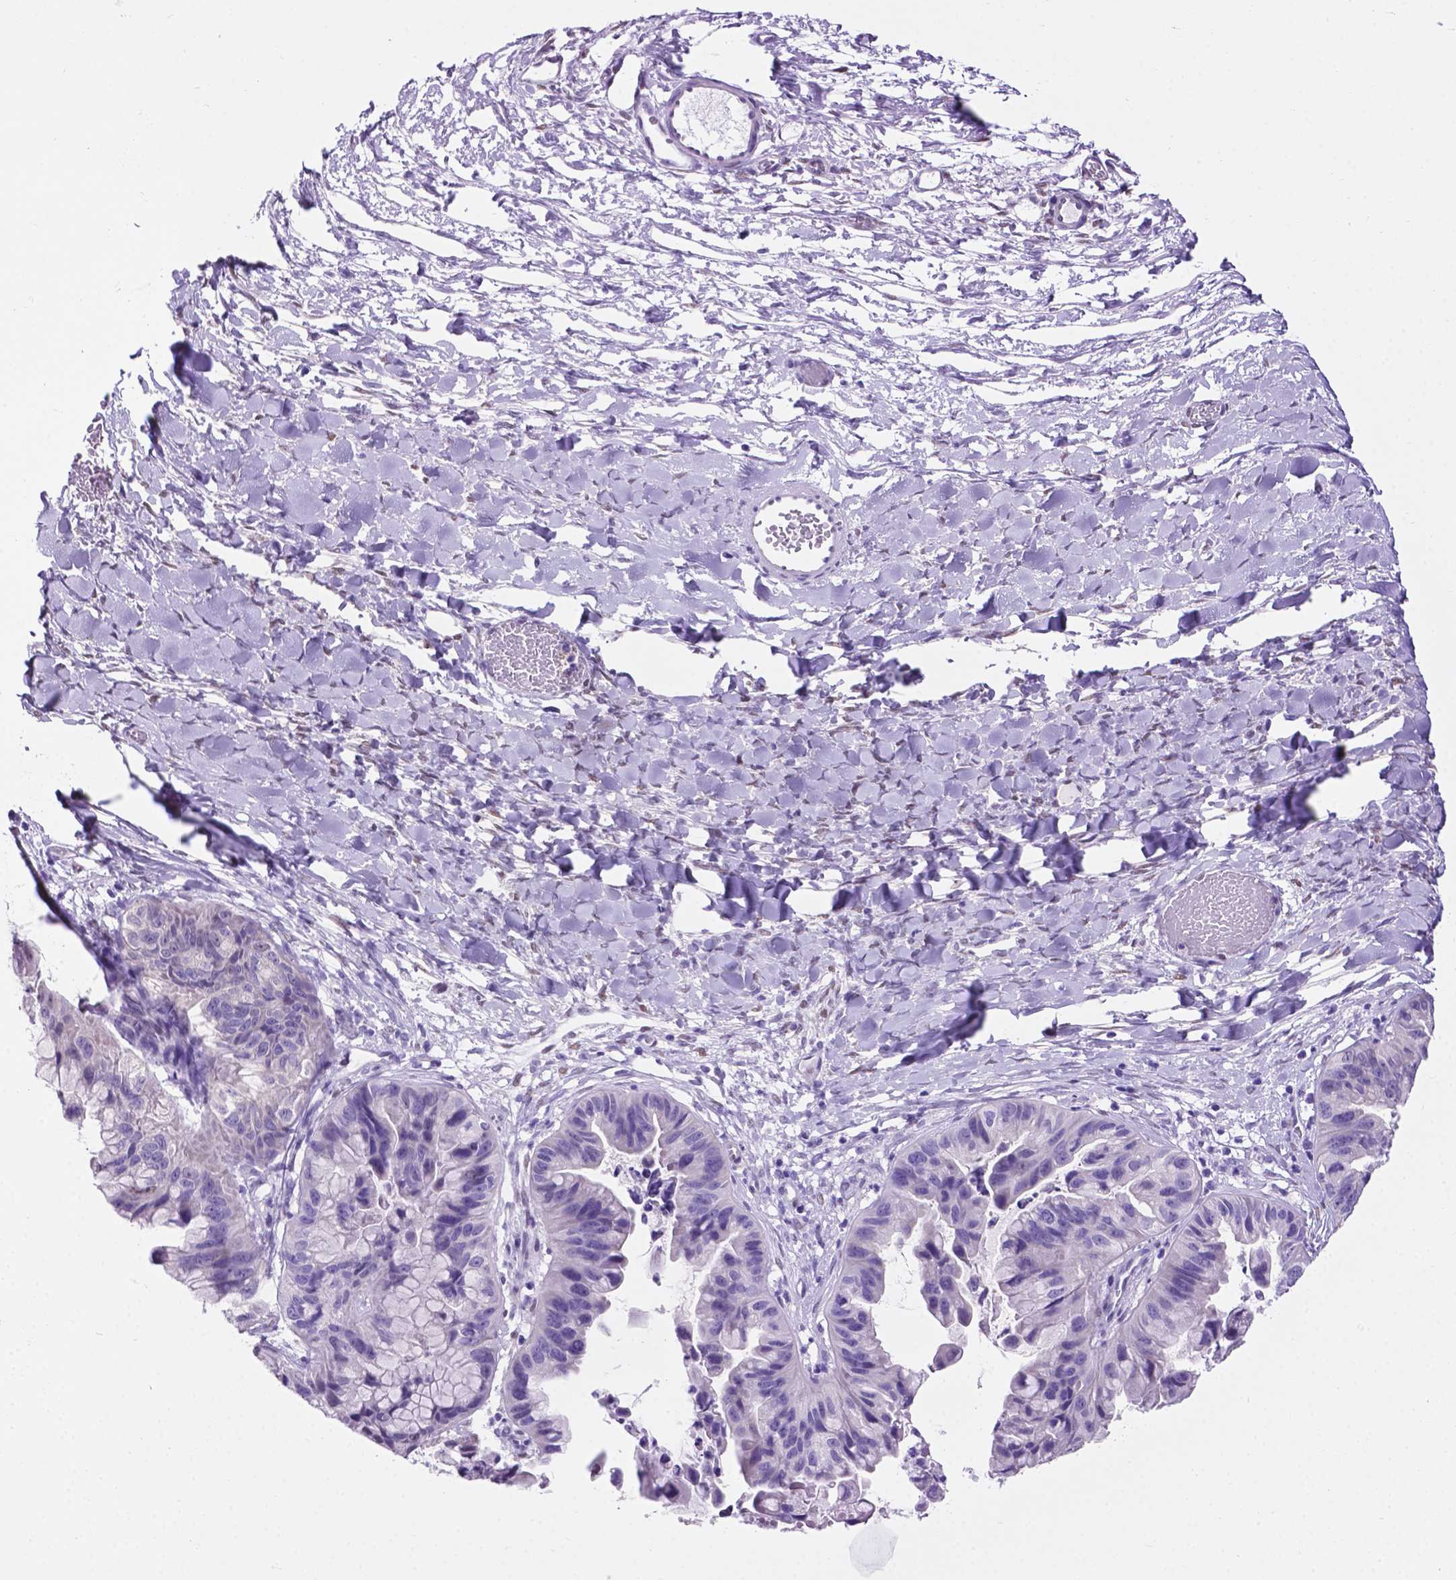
{"staining": {"intensity": "negative", "quantity": "none", "location": "none"}, "tissue": "ovarian cancer", "cell_type": "Tumor cells", "image_type": "cancer", "snomed": [{"axis": "morphology", "description": "Cystadenocarcinoma, mucinous, NOS"}, {"axis": "topography", "description": "Ovary"}], "caption": "Ovarian mucinous cystadenocarcinoma was stained to show a protein in brown. There is no significant positivity in tumor cells. Nuclei are stained in blue.", "gene": "TMEM210", "patient": {"sex": "female", "age": 76}}